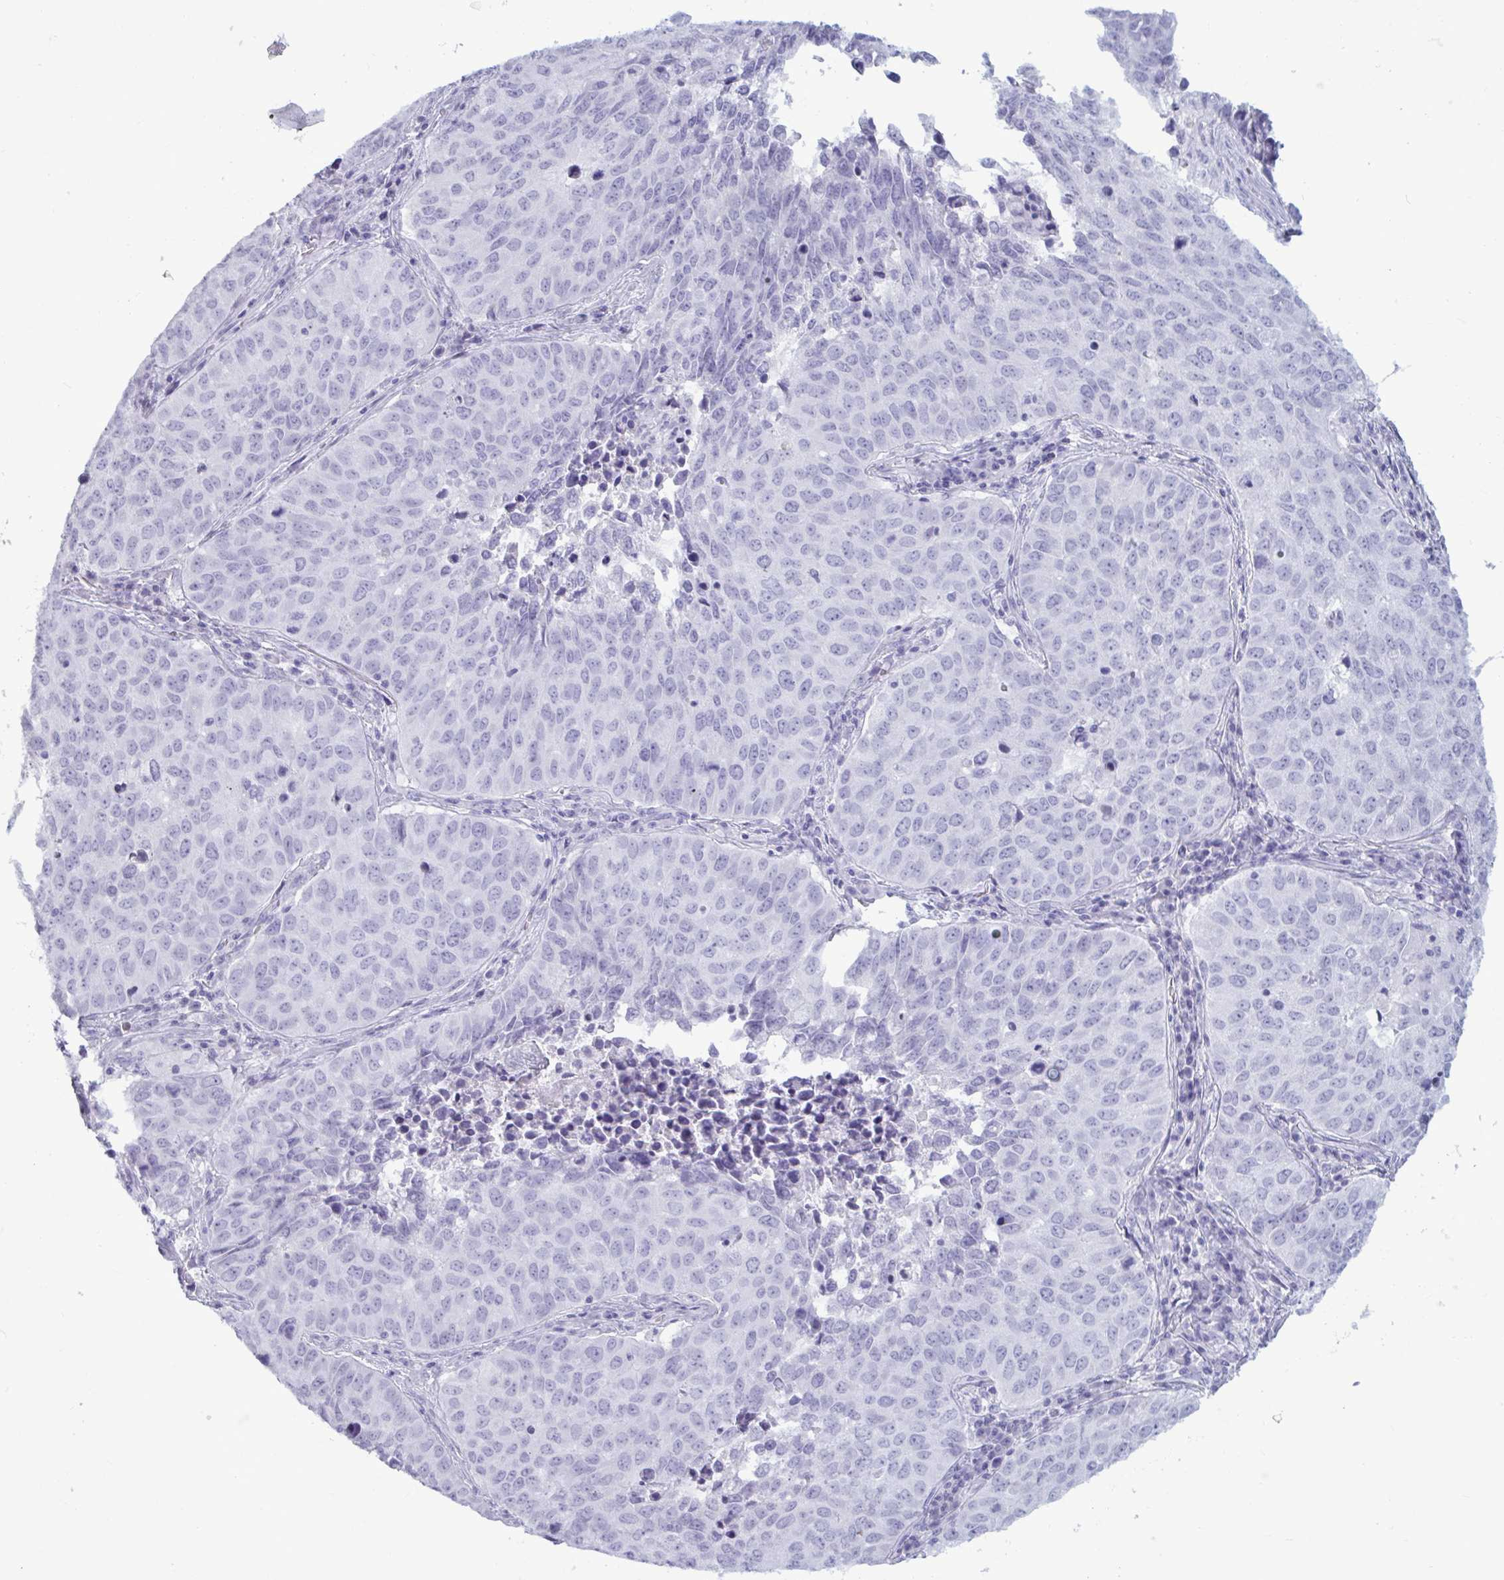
{"staining": {"intensity": "negative", "quantity": "none", "location": "none"}, "tissue": "lung cancer", "cell_type": "Tumor cells", "image_type": "cancer", "snomed": [{"axis": "morphology", "description": "Adenocarcinoma, NOS"}, {"axis": "topography", "description": "Lung"}], "caption": "This is an immunohistochemistry micrograph of human adenocarcinoma (lung). There is no expression in tumor cells.", "gene": "BBS10", "patient": {"sex": "female", "age": 50}}